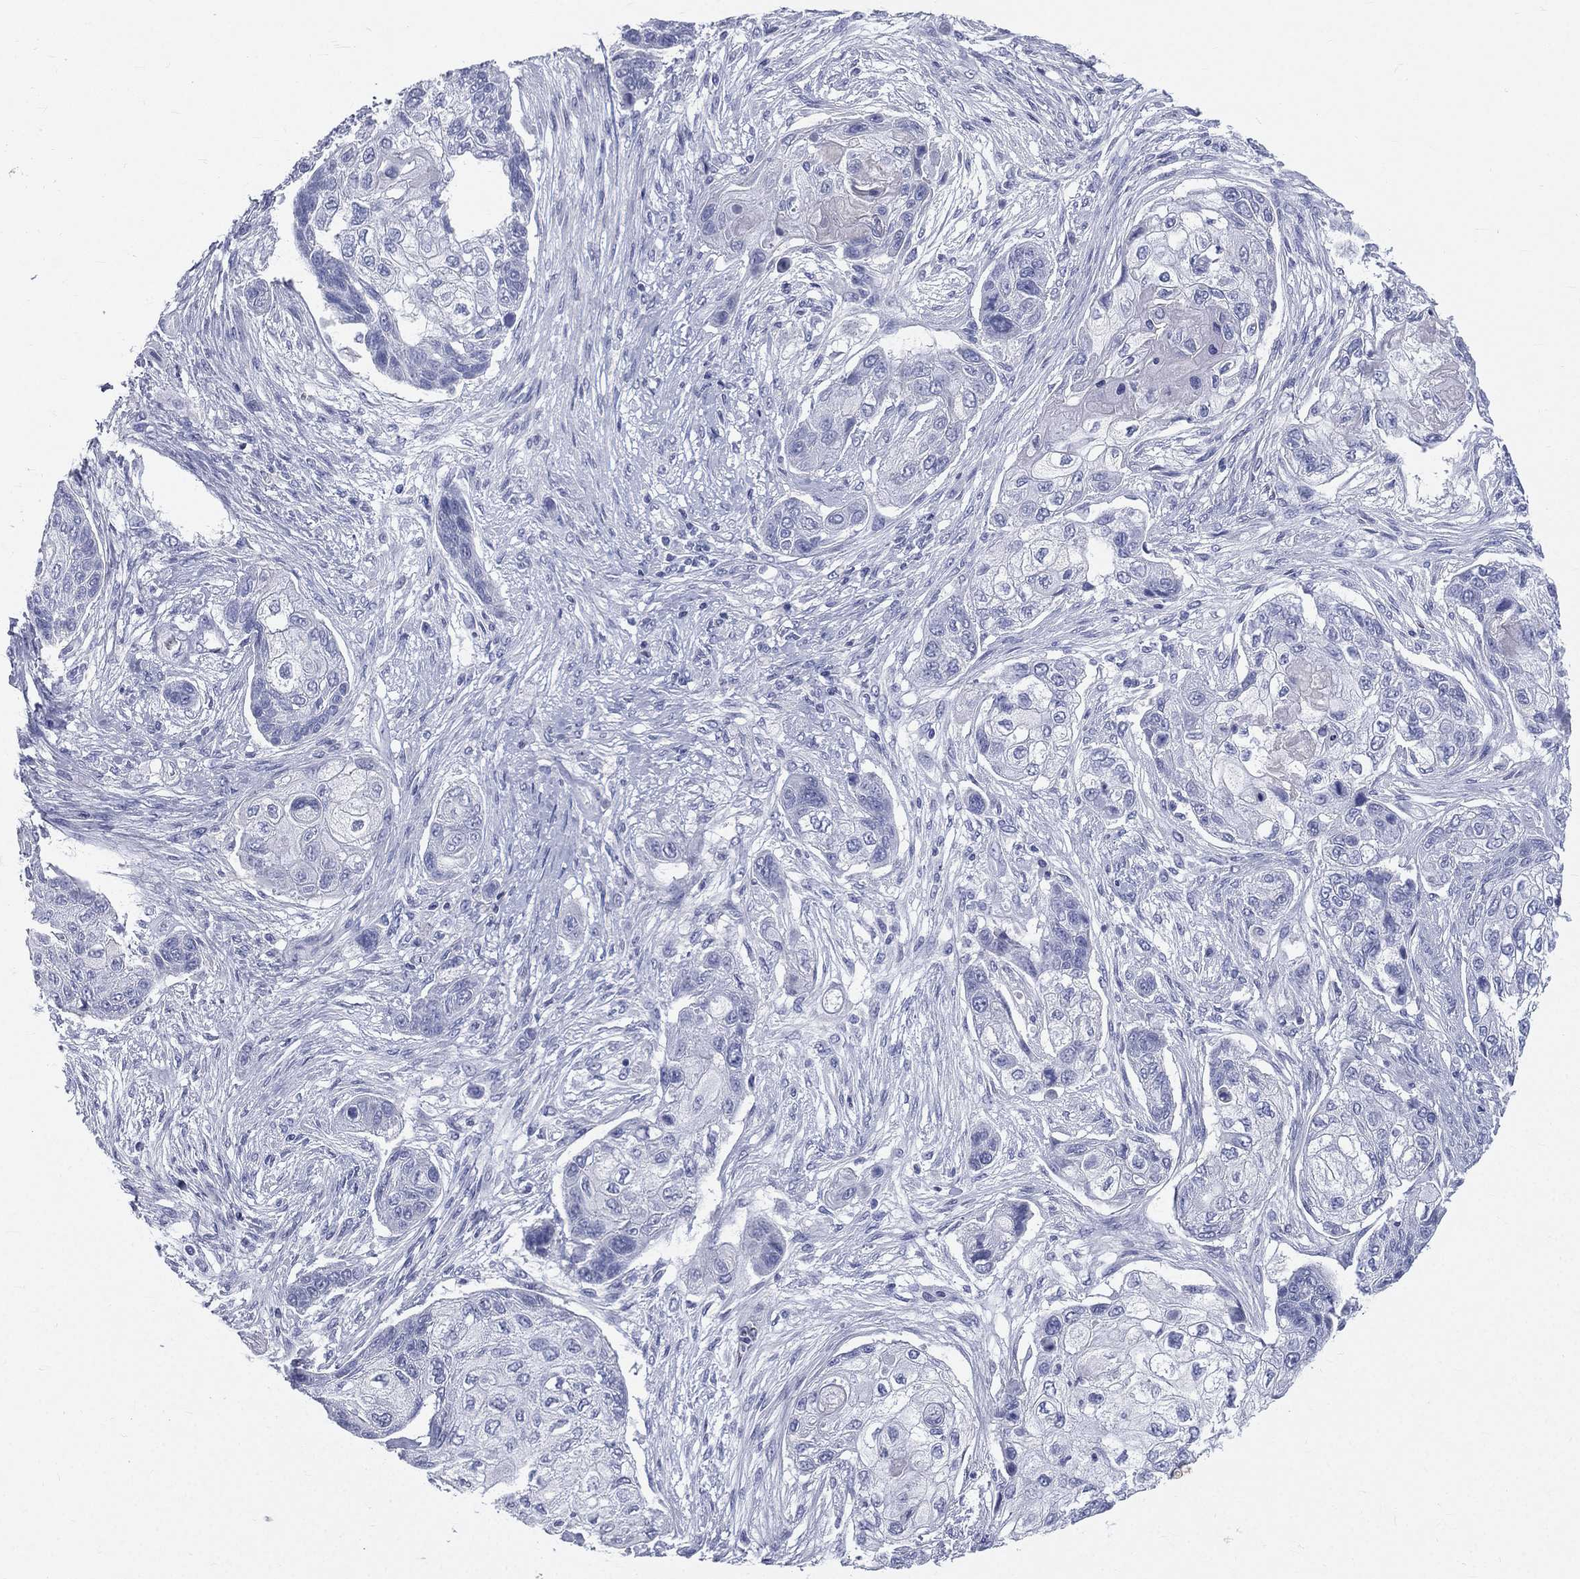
{"staining": {"intensity": "negative", "quantity": "none", "location": "none"}, "tissue": "lung cancer", "cell_type": "Tumor cells", "image_type": "cancer", "snomed": [{"axis": "morphology", "description": "Squamous cell carcinoma, NOS"}, {"axis": "topography", "description": "Lung"}], "caption": "High power microscopy histopathology image of an IHC micrograph of lung cancer, revealing no significant staining in tumor cells. (DAB (3,3'-diaminobenzidine) IHC visualized using brightfield microscopy, high magnification).", "gene": "HP", "patient": {"sex": "male", "age": 69}}